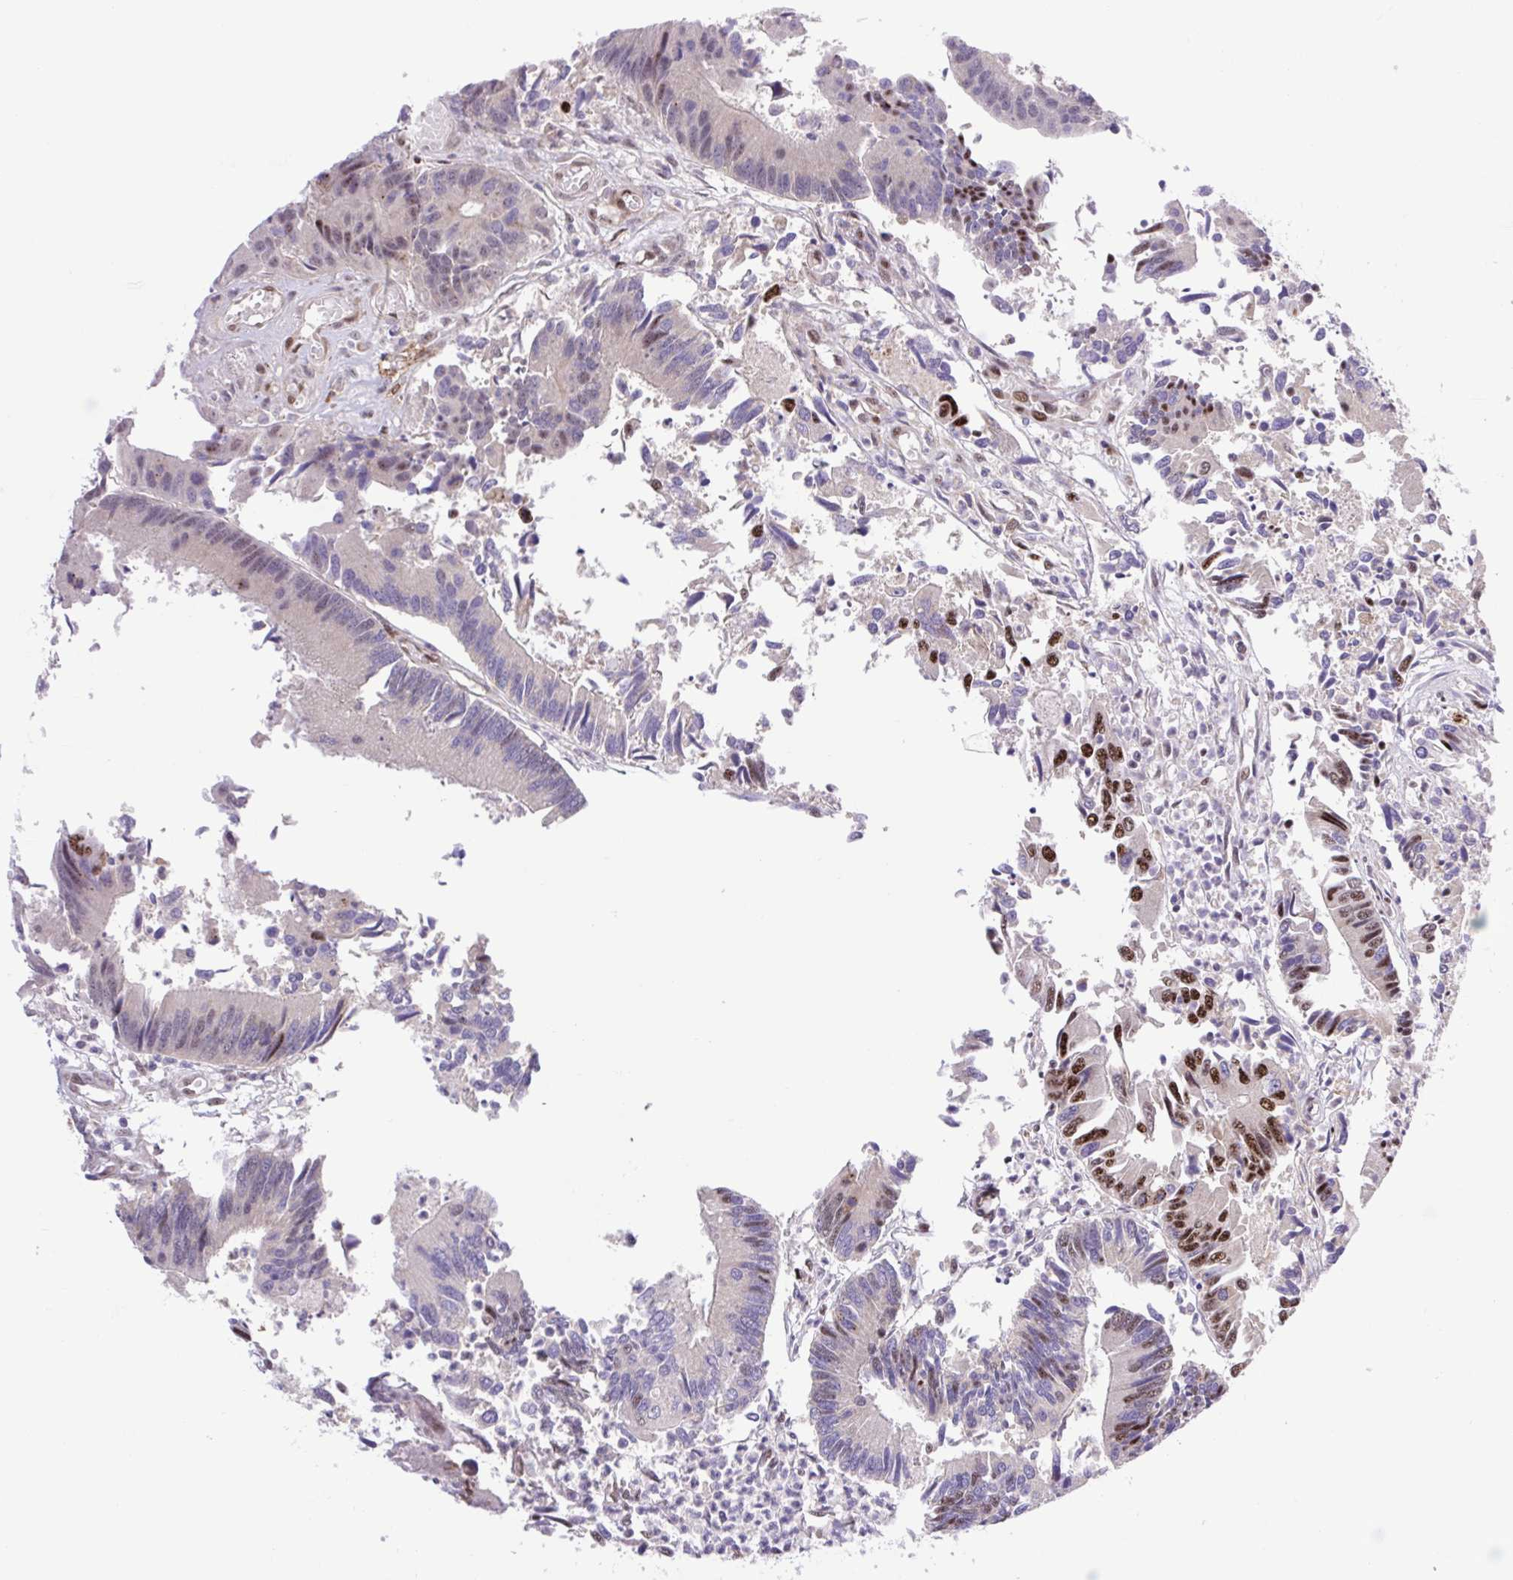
{"staining": {"intensity": "moderate", "quantity": "<25%", "location": "nuclear"}, "tissue": "colorectal cancer", "cell_type": "Tumor cells", "image_type": "cancer", "snomed": [{"axis": "morphology", "description": "Adenocarcinoma, NOS"}, {"axis": "topography", "description": "Colon"}], "caption": "A high-resolution photomicrograph shows immunohistochemistry (IHC) staining of colorectal cancer (adenocarcinoma), which reveals moderate nuclear staining in approximately <25% of tumor cells. The staining is performed using DAB brown chromogen to label protein expression. The nuclei are counter-stained blue using hematoxylin.", "gene": "ERG", "patient": {"sex": "female", "age": 67}}